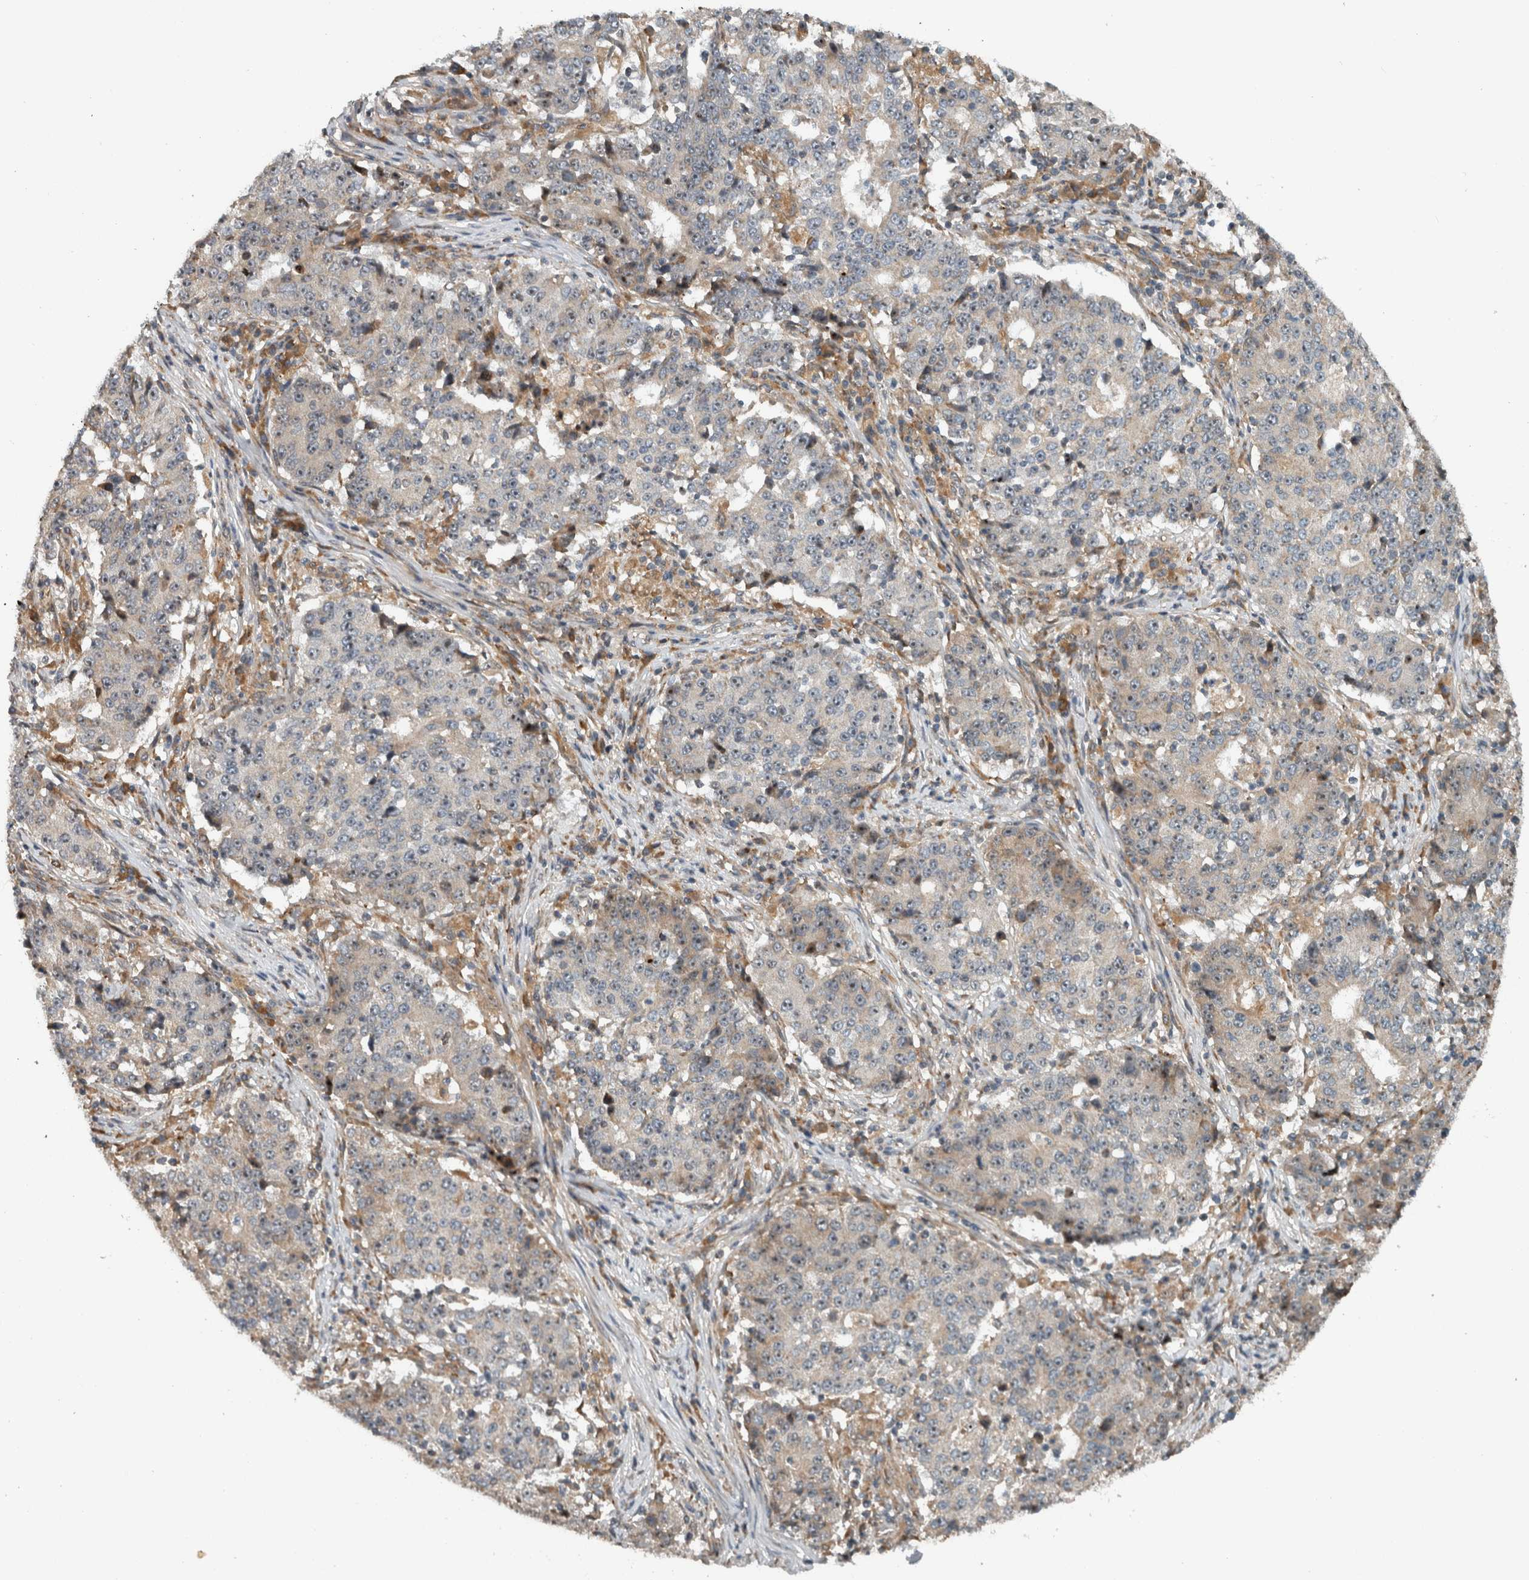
{"staining": {"intensity": "weak", "quantity": "<25%", "location": "cytoplasmic/membranous,nuclear"}, "tissue": "stomach cancer", "cell_type": "Tumor cells", "image_type": "cancer", "snomed": [{"axis": "morphology", "description": "Adenocarcinoma, NOS"}, {"axis": "topography", "description": "Stomach"}], "caption": "Immunohistochemistry histopathology image of human stomach adenocarcinoma stained for a protein (brown), which displays no positivity in tumor cells.", "gene": "GPR137B", "patient": {"sex": "male", "age": 59}}